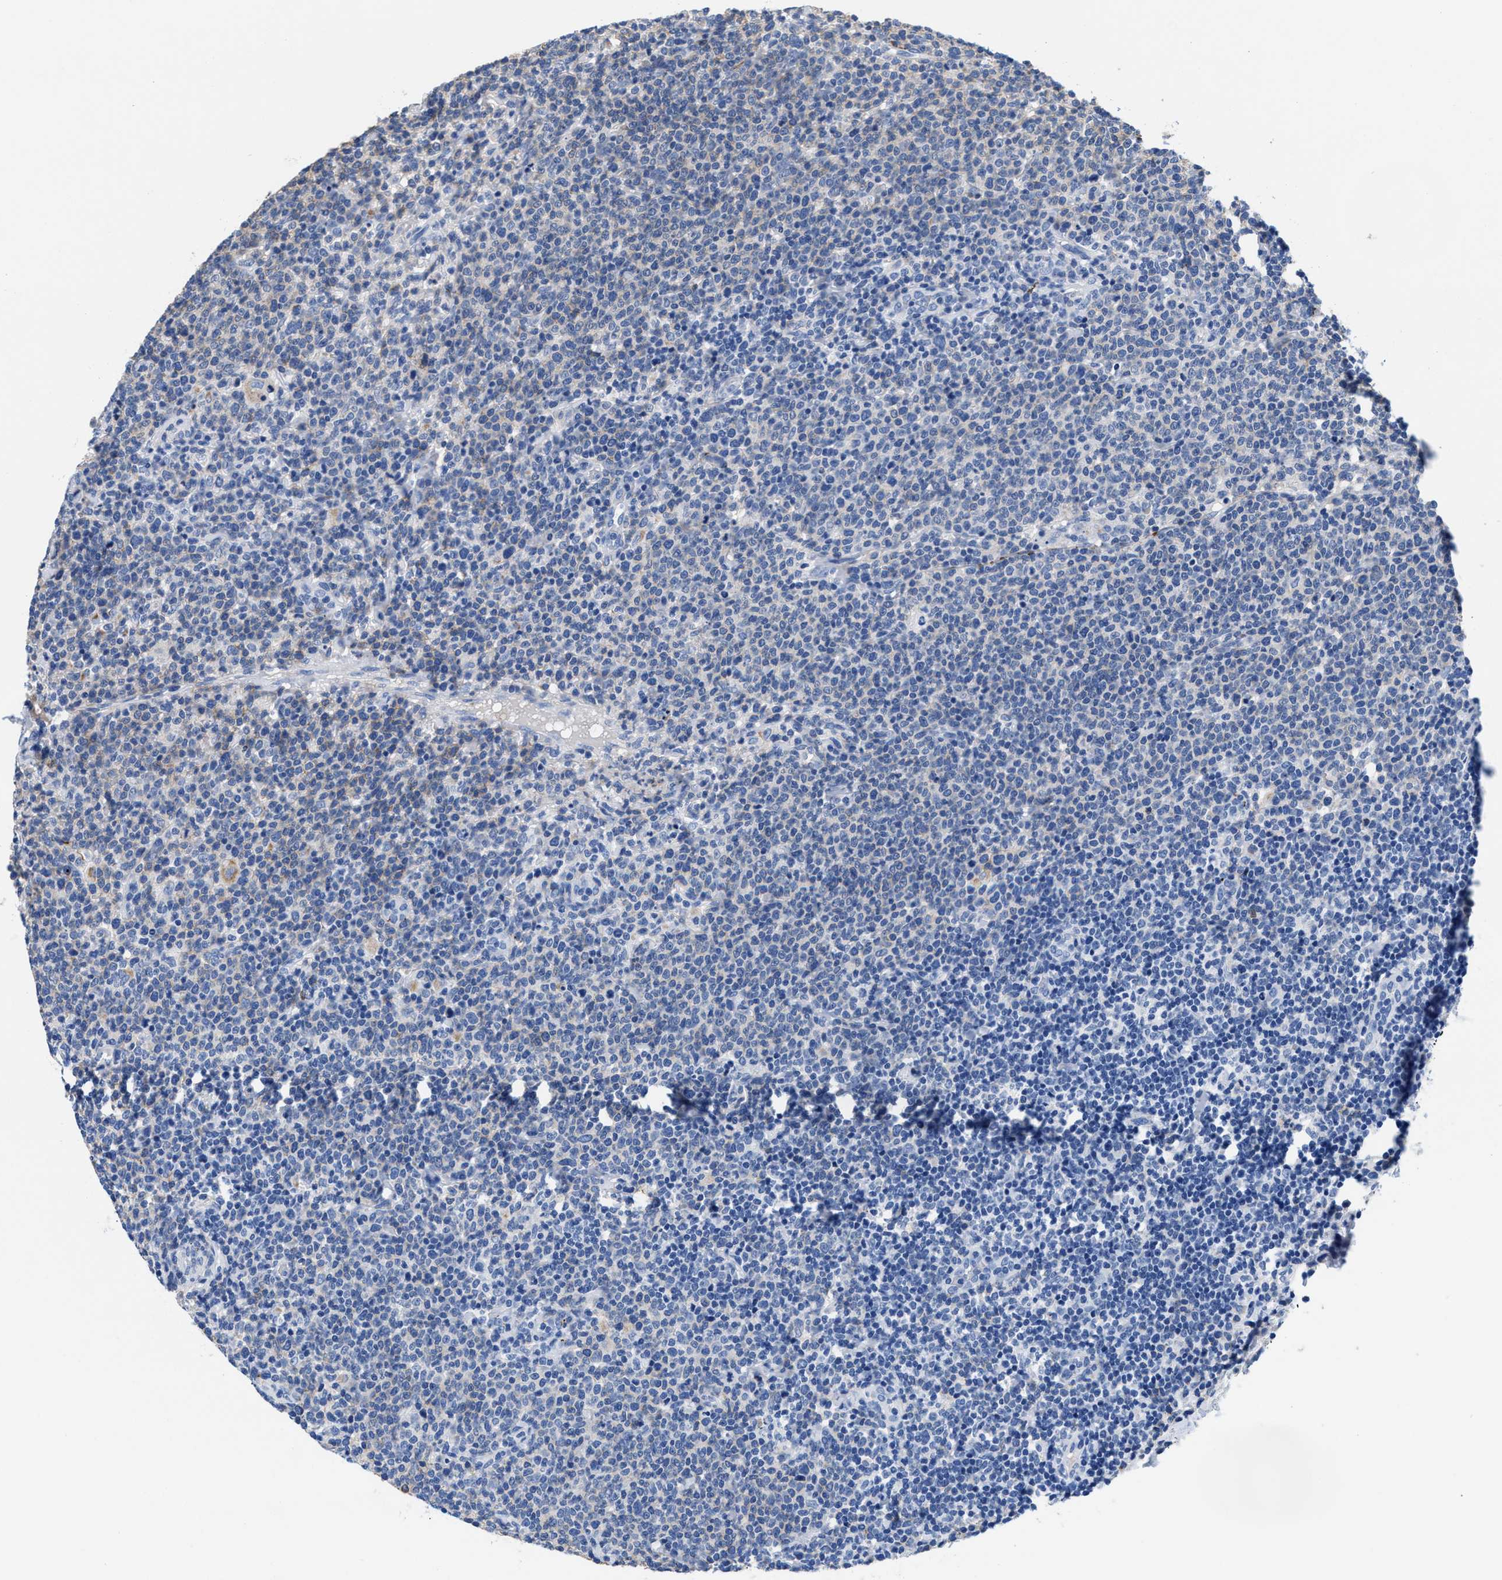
{"staining": {"intensity": "weak", "quantity": "<25%", "location": "cytoplasmic/membranous"}, "tissue": "lymphoma", "cell_type": "Tumor cells", "image_type": "cancer", "snomed": [{"axis": "morphology", "description": "Malignant lymphoma, non-Hodgkin's type, High grade"}, {"axis": "topography", "description": "Lymph node"}], "caption": "This is a photomicrograph of IHC staining of malignant lymphoma, non-Hodgkin's type (high-grade), which shows no positivity in tumor cells.", "gene": "SLFN13", "patient": {"sex": "male", "age": 61}}